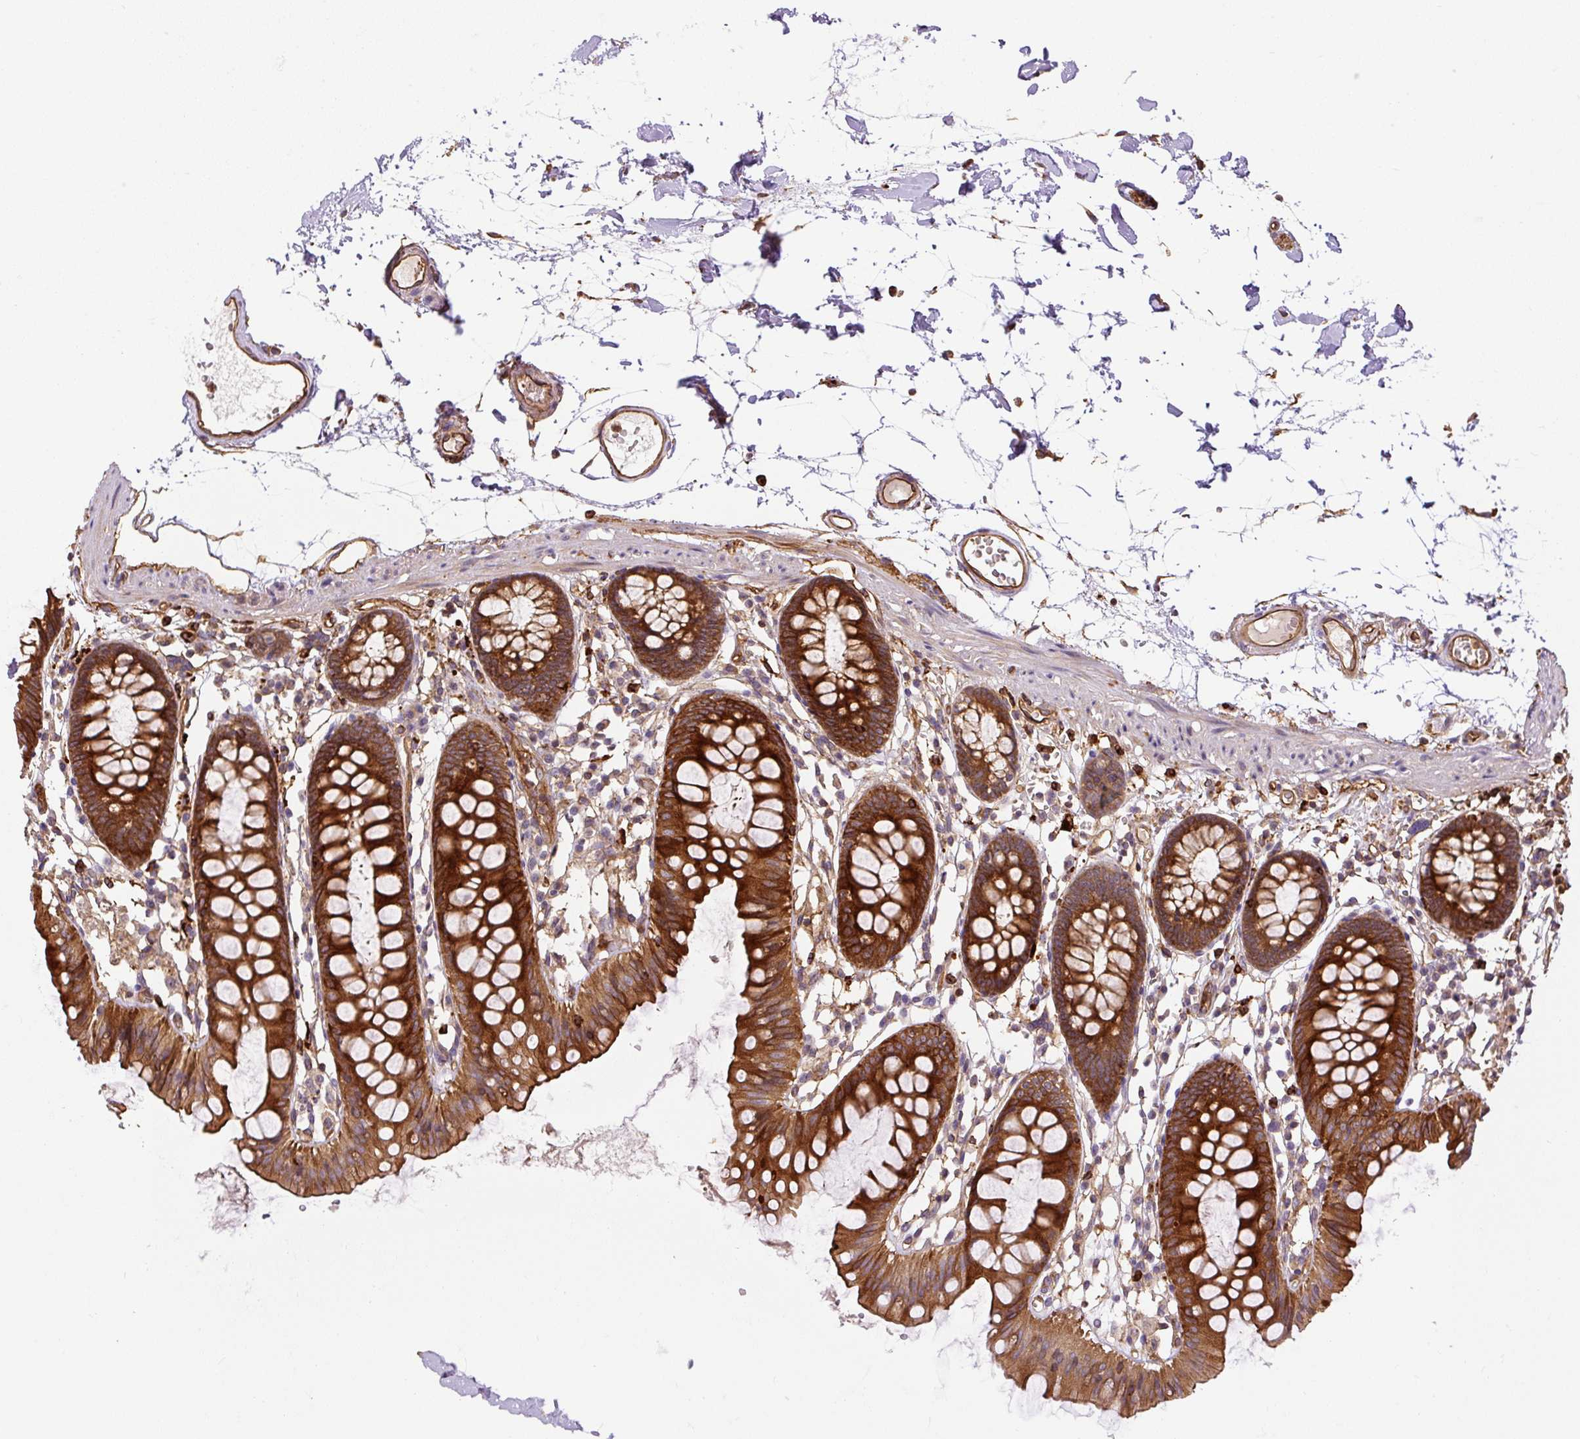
{"staining": {"intensity": "strong", "quantity": ">75%", "location": "cytoplasmic/membranous"}, "tissue": "colon", "cell_type": "Endothelial cells", "image_type": "normal", "snomed": [{"axis": "morphology", "description": "Normal tissue, NOS"}, {"axis": "topography", "description": "Colon"}], "caption": "This micrograph reveals immunohistochemistry staining of normal colon, with high strong cytoplasmic/membranous positivity in about >75% of endothelial cells.", "gene": "B3GALT5", "patient": {"sex": "female", "age": 84}}